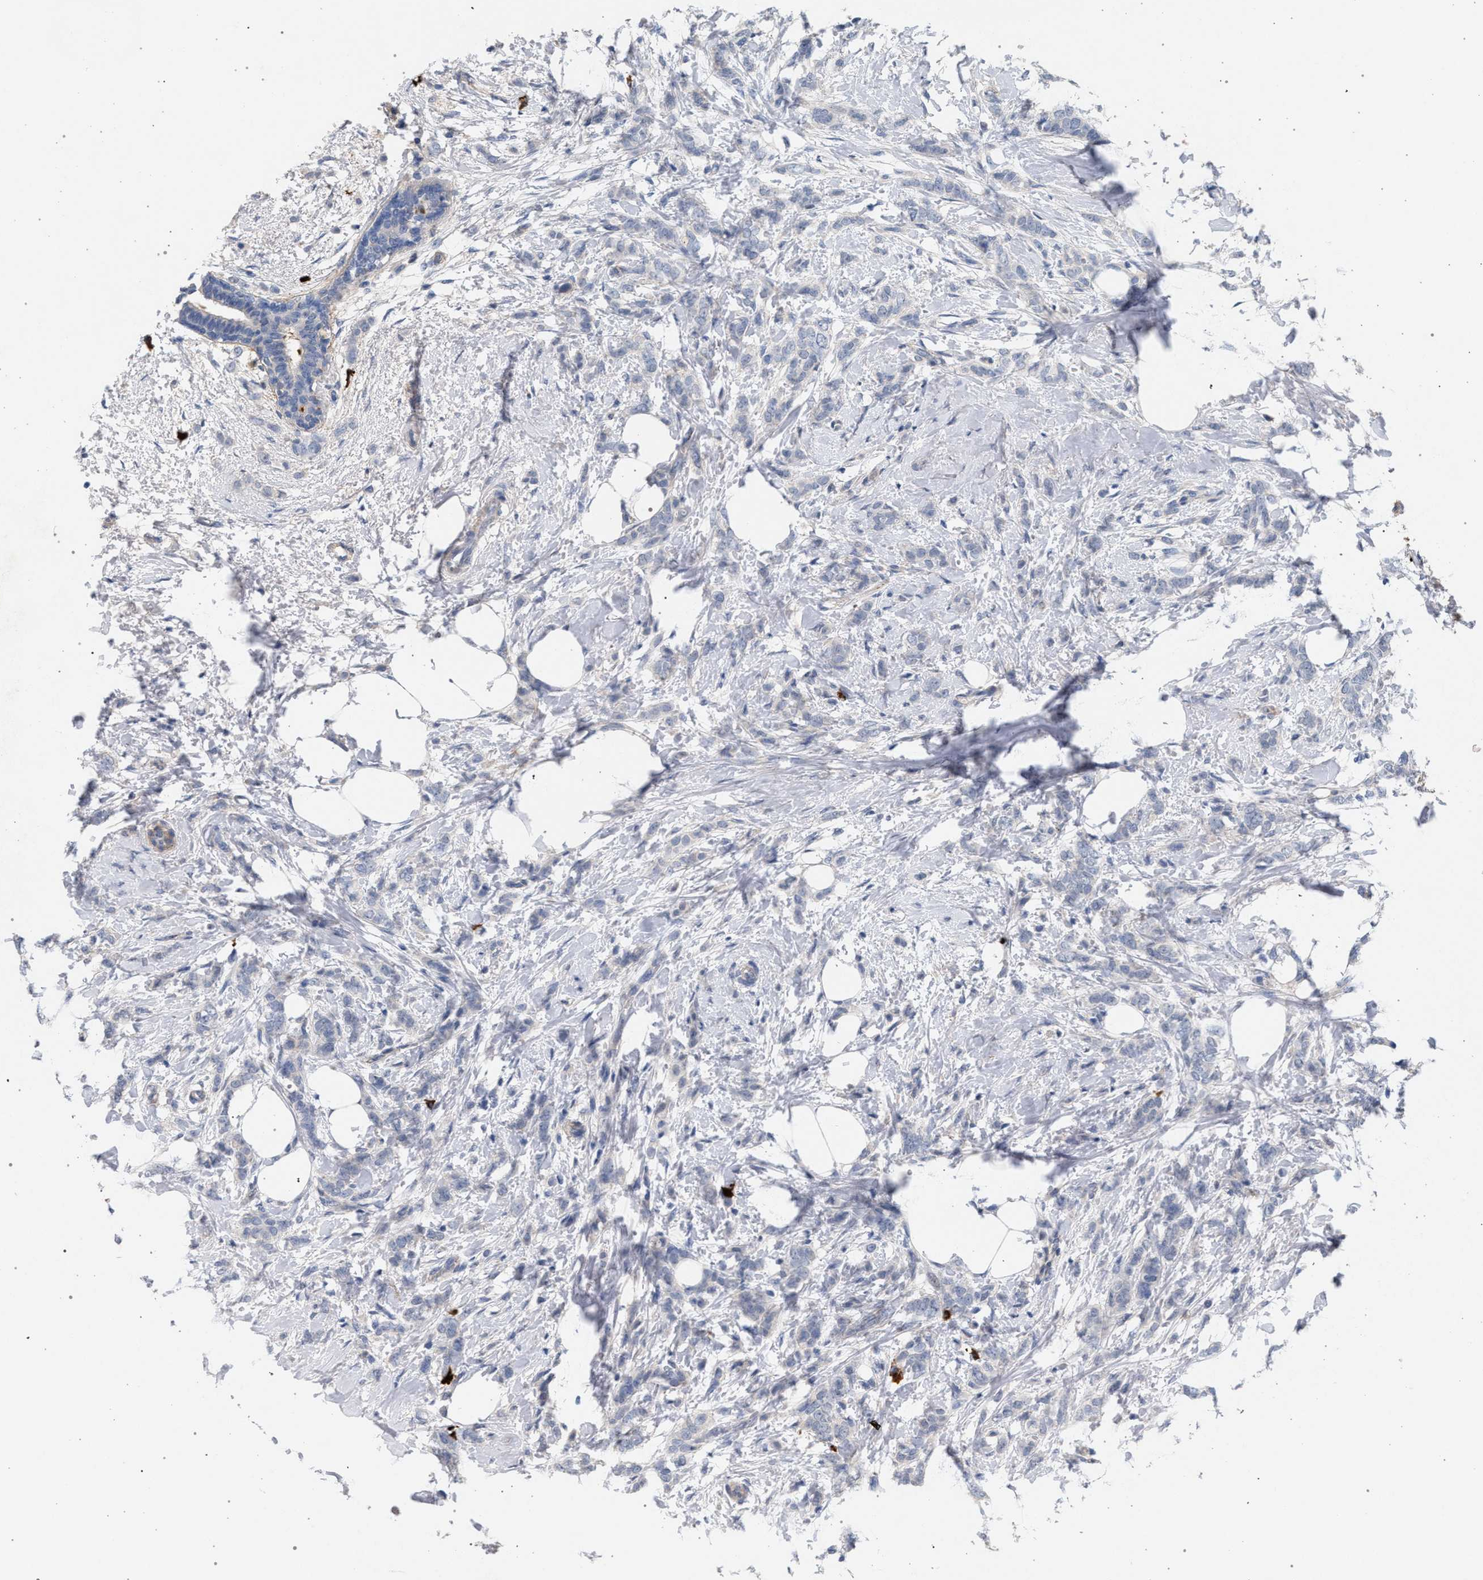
{"staining": {"intensity": "negative", "quantity": "none", "location": "none"}, "tissue": "breast cancer", "cell_type": "Tumor cells", "image_type": "cancer", "snomed": [{"axis": "morphology", "description": "Lobular carcinoma, in situ"}, {"axis": "morphology", "description": "Lobular carcinoma"}, {"axis": "topography", "description": "Breast"}], "caption": "Photomicrograph shows no significant protein expression in tumor cells of breast cancer (lobular carcinoma).", "gene": "MAMDC2", "patient": {"sex": "female", "age": 41}}